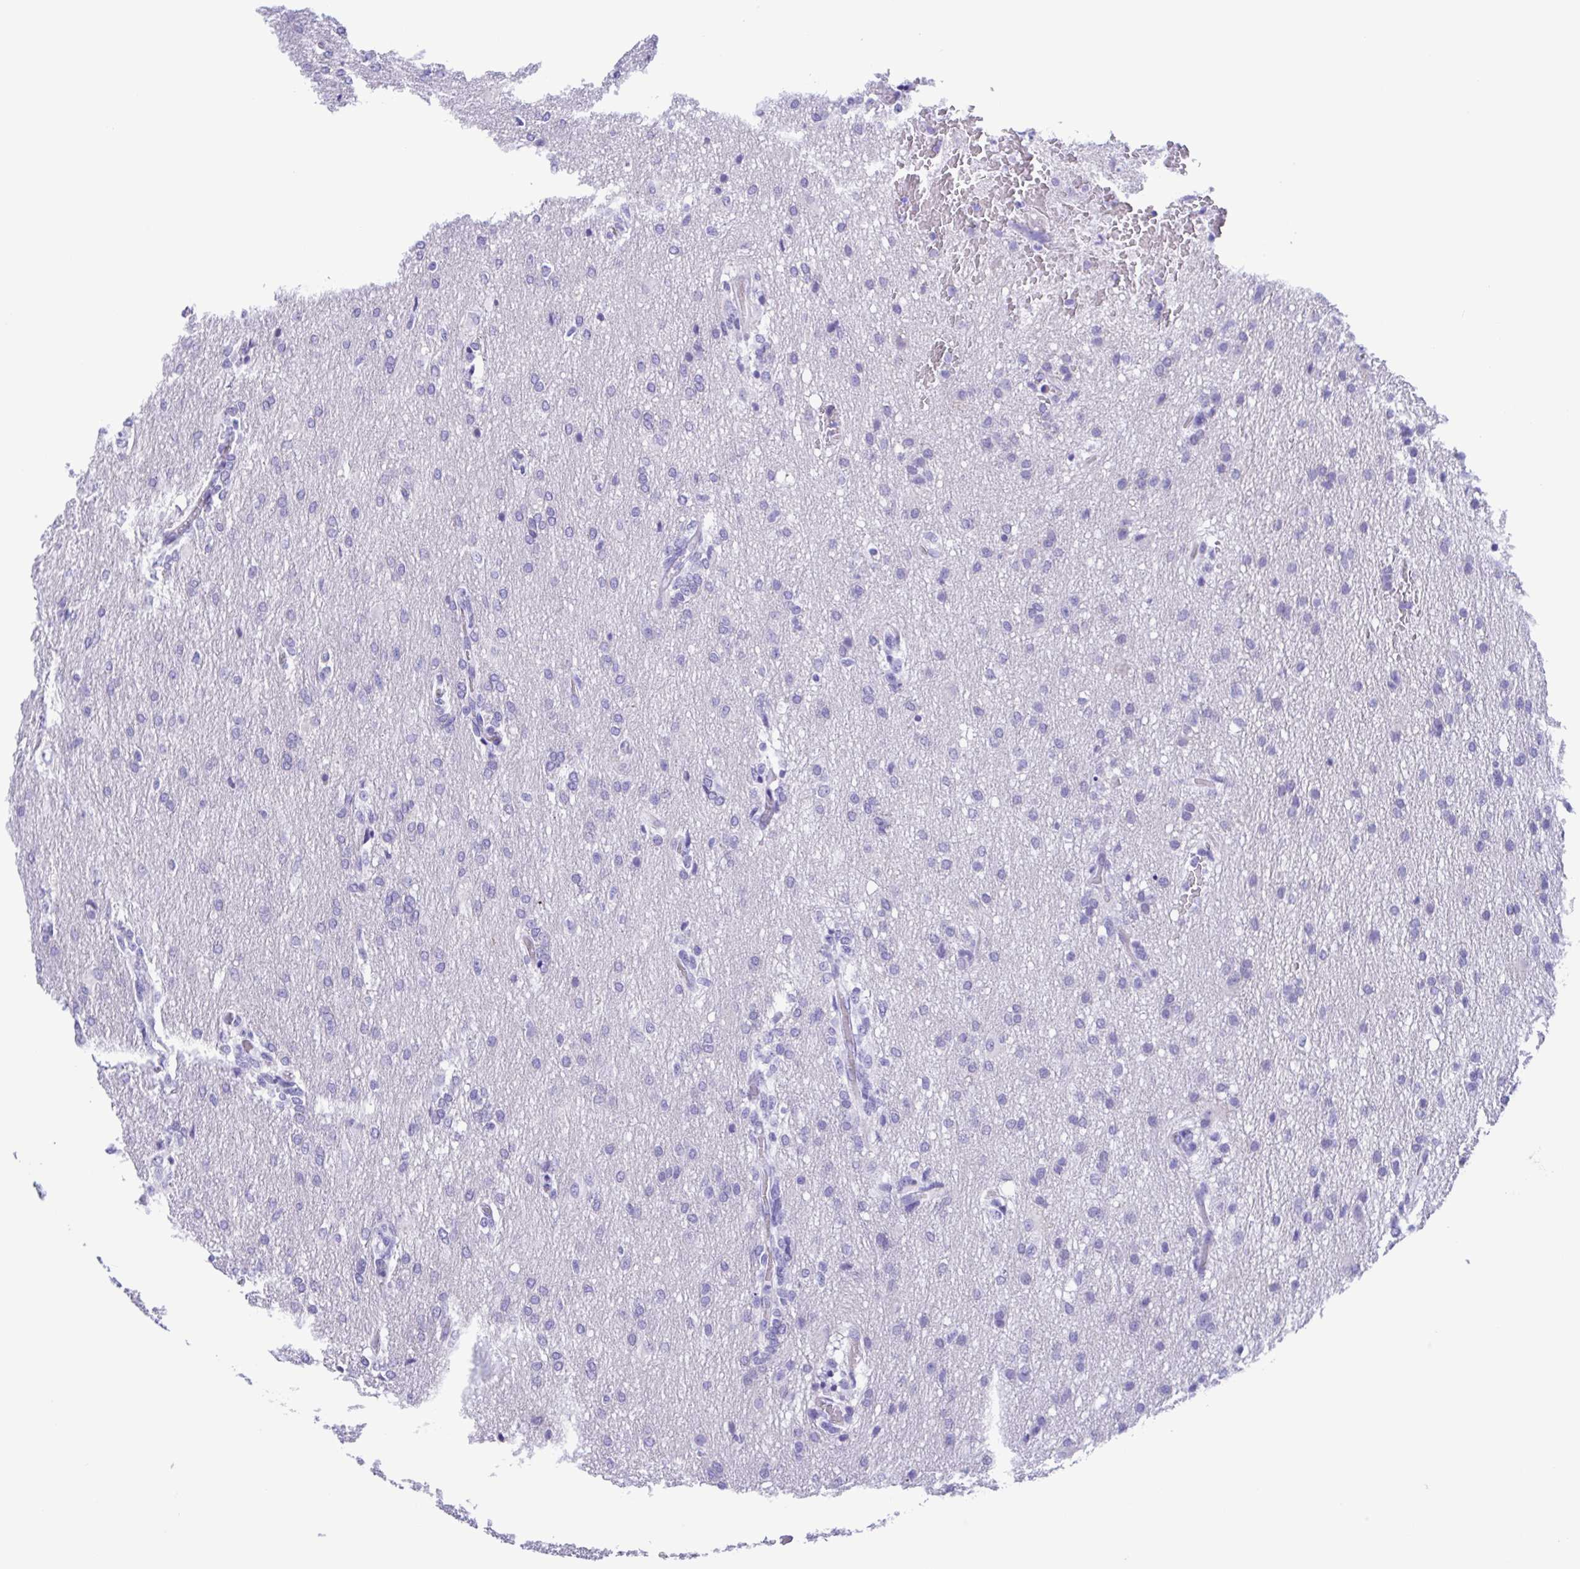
{"staining": {"intensity": "negative", "quantity": "none", "location": "none"}, "tissue": "glioma", "cell_type": "Tumor cells", "image_type": "cancer", "snomed": [{"axis": "morphology", "description": "Glioma, malignant, High grade"}, {"axis": "topography", "description": "Brain"}], "caption": "The photomicrograph reveals no staining of tumor cells in glioma. (Brightfield microscopy of DAB (3,3'-diaminobenzidine) immunohistochemistry (IHC) at high magnification).", "gene": "TSPY2", "patient": {"sex": "male", "age": 68}}